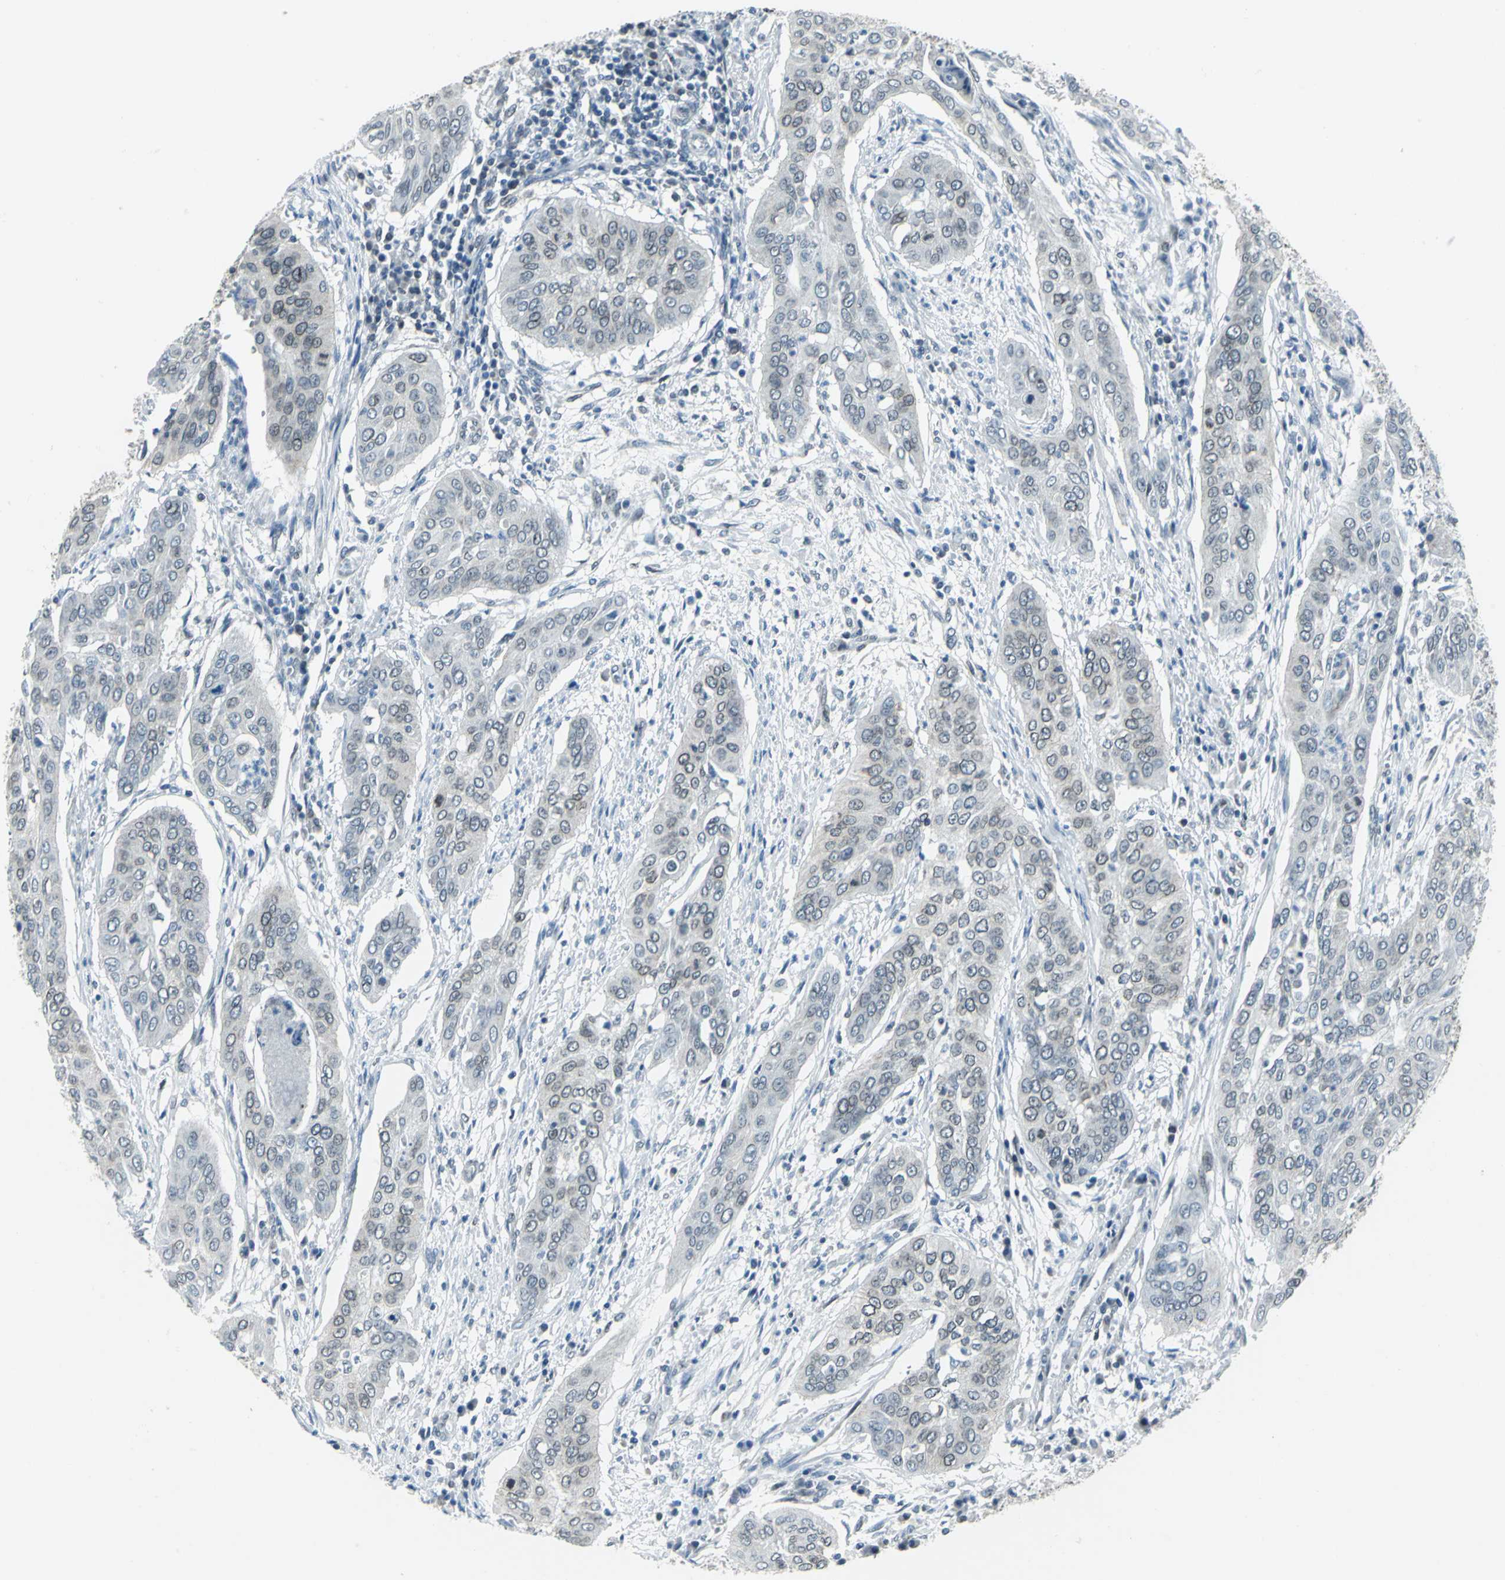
{"staining": {"intensity": "weak", "quantity": "25%-75%", "location": "cytoplasmic/membranous,nuclear"}, "tissue": "cervical cancer", "cell_type": "Tumor cells", "image_type": "cancer", "snomed": [{"axis": "morphology", "description": "Squamous cell carcinoma, NOS"}, {"axis": "topography", "description": "Cervix"}], "caption": "A high-resolution micrograph shows immunohistochemistry (IHC) staining of cervical cancer, which displays weak cytoplasmic/membranous and nuclear staining in about 25%-75% of tumor cells.", "gene": "SNUPN", "patient": {"sex": "female", "age": 39}}